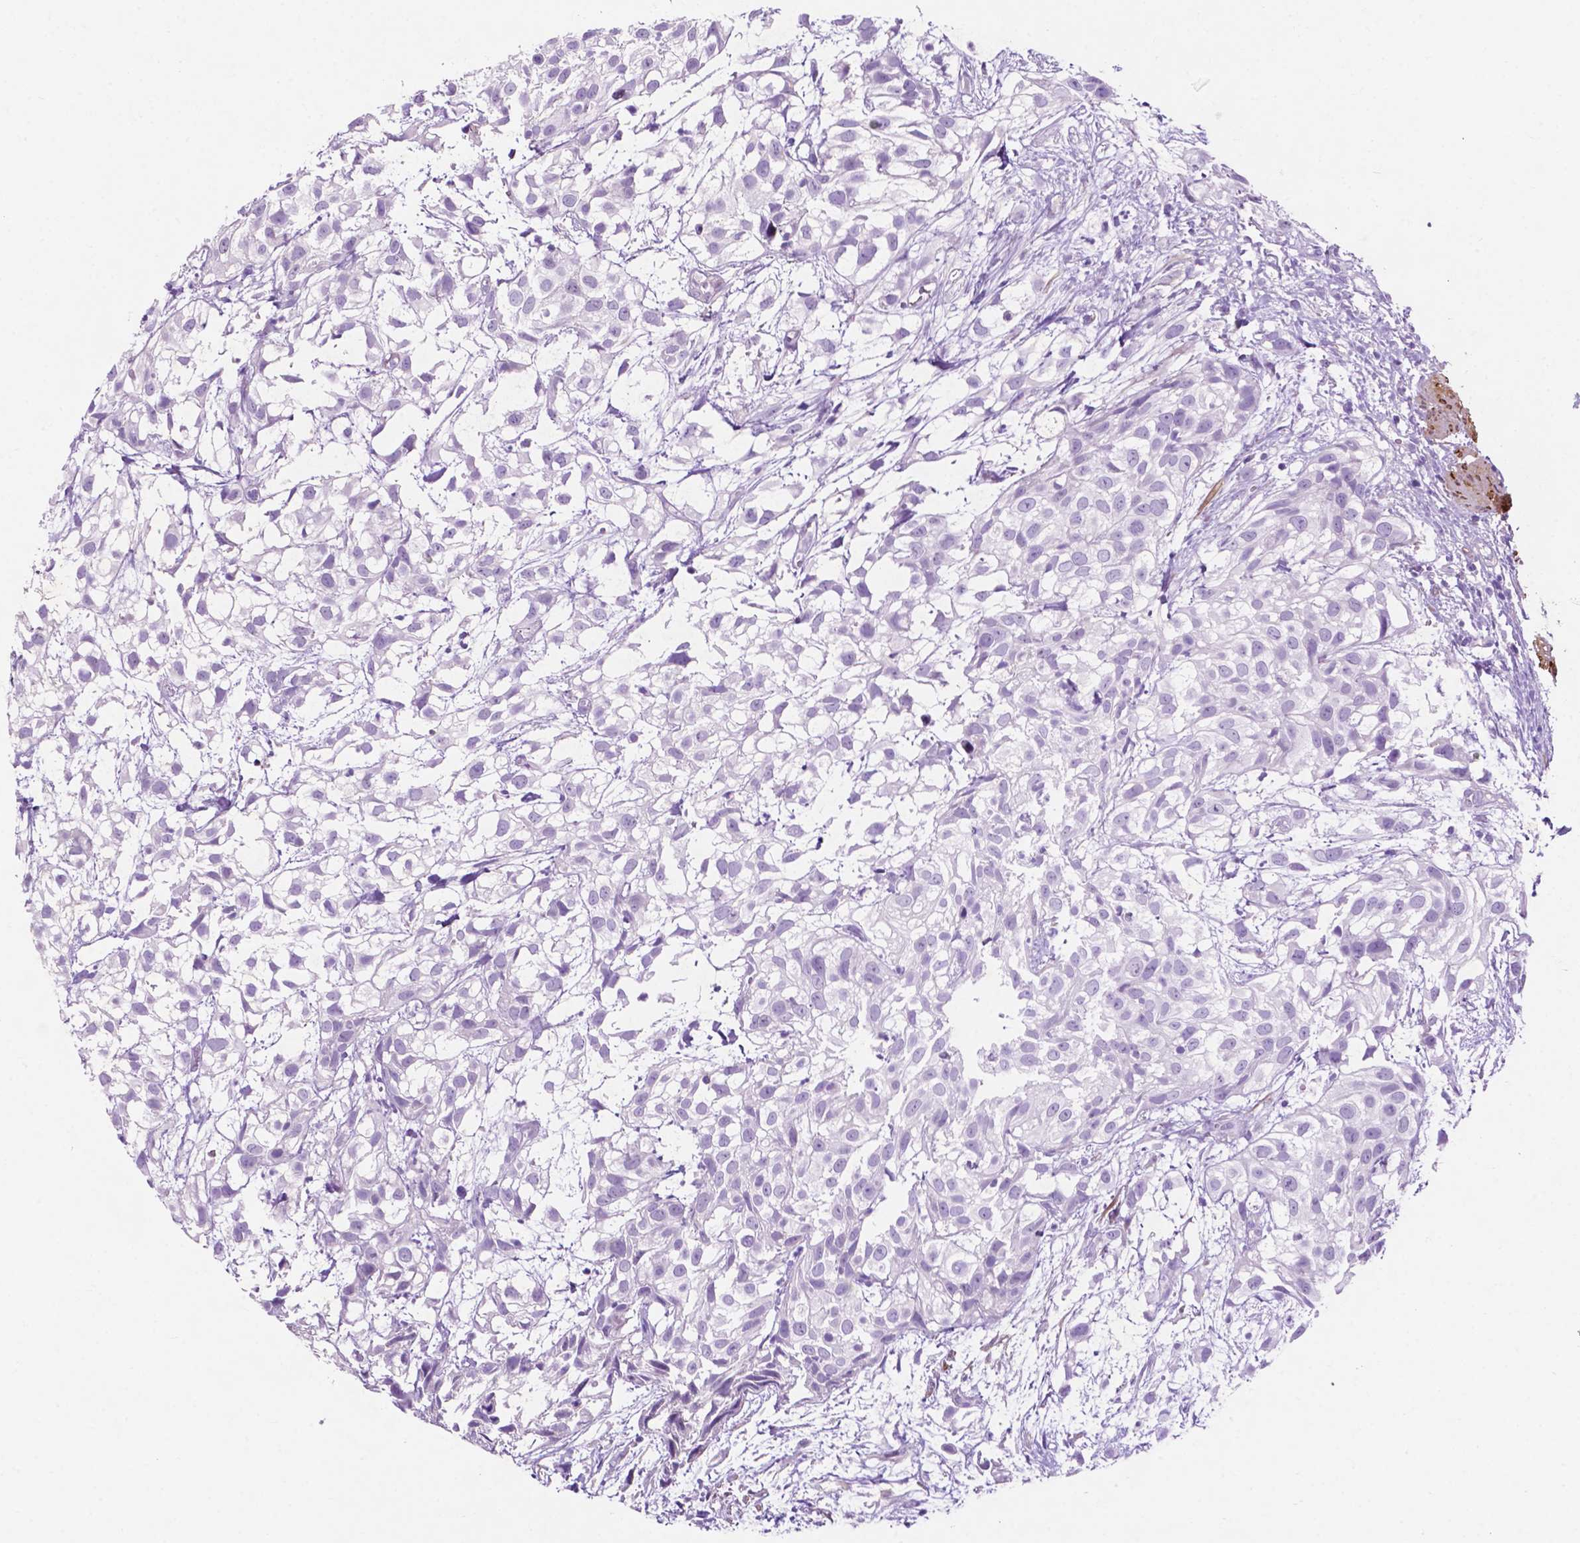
{"staining": {"intensity": "negative", "quantity": "none", "location": "none"}, "tissue": "urothelial cancer", "cell_type": "Tumor cells", "image_type": "cancer", "snomed": [{"axis": "morphology", "description": "Urothelial carcinoma, High grade"}, {"axis": "topography", "description": "Urinary bladder"}], "caption": "Immunohistochemistry (IHC) histopathology image of human urothelial carcinoma (high-grade) stained for a protein (brown), which shows no expression in tumor cells.", "gene": "ASPG", "patient": {"sex": "male", "age": 56}}